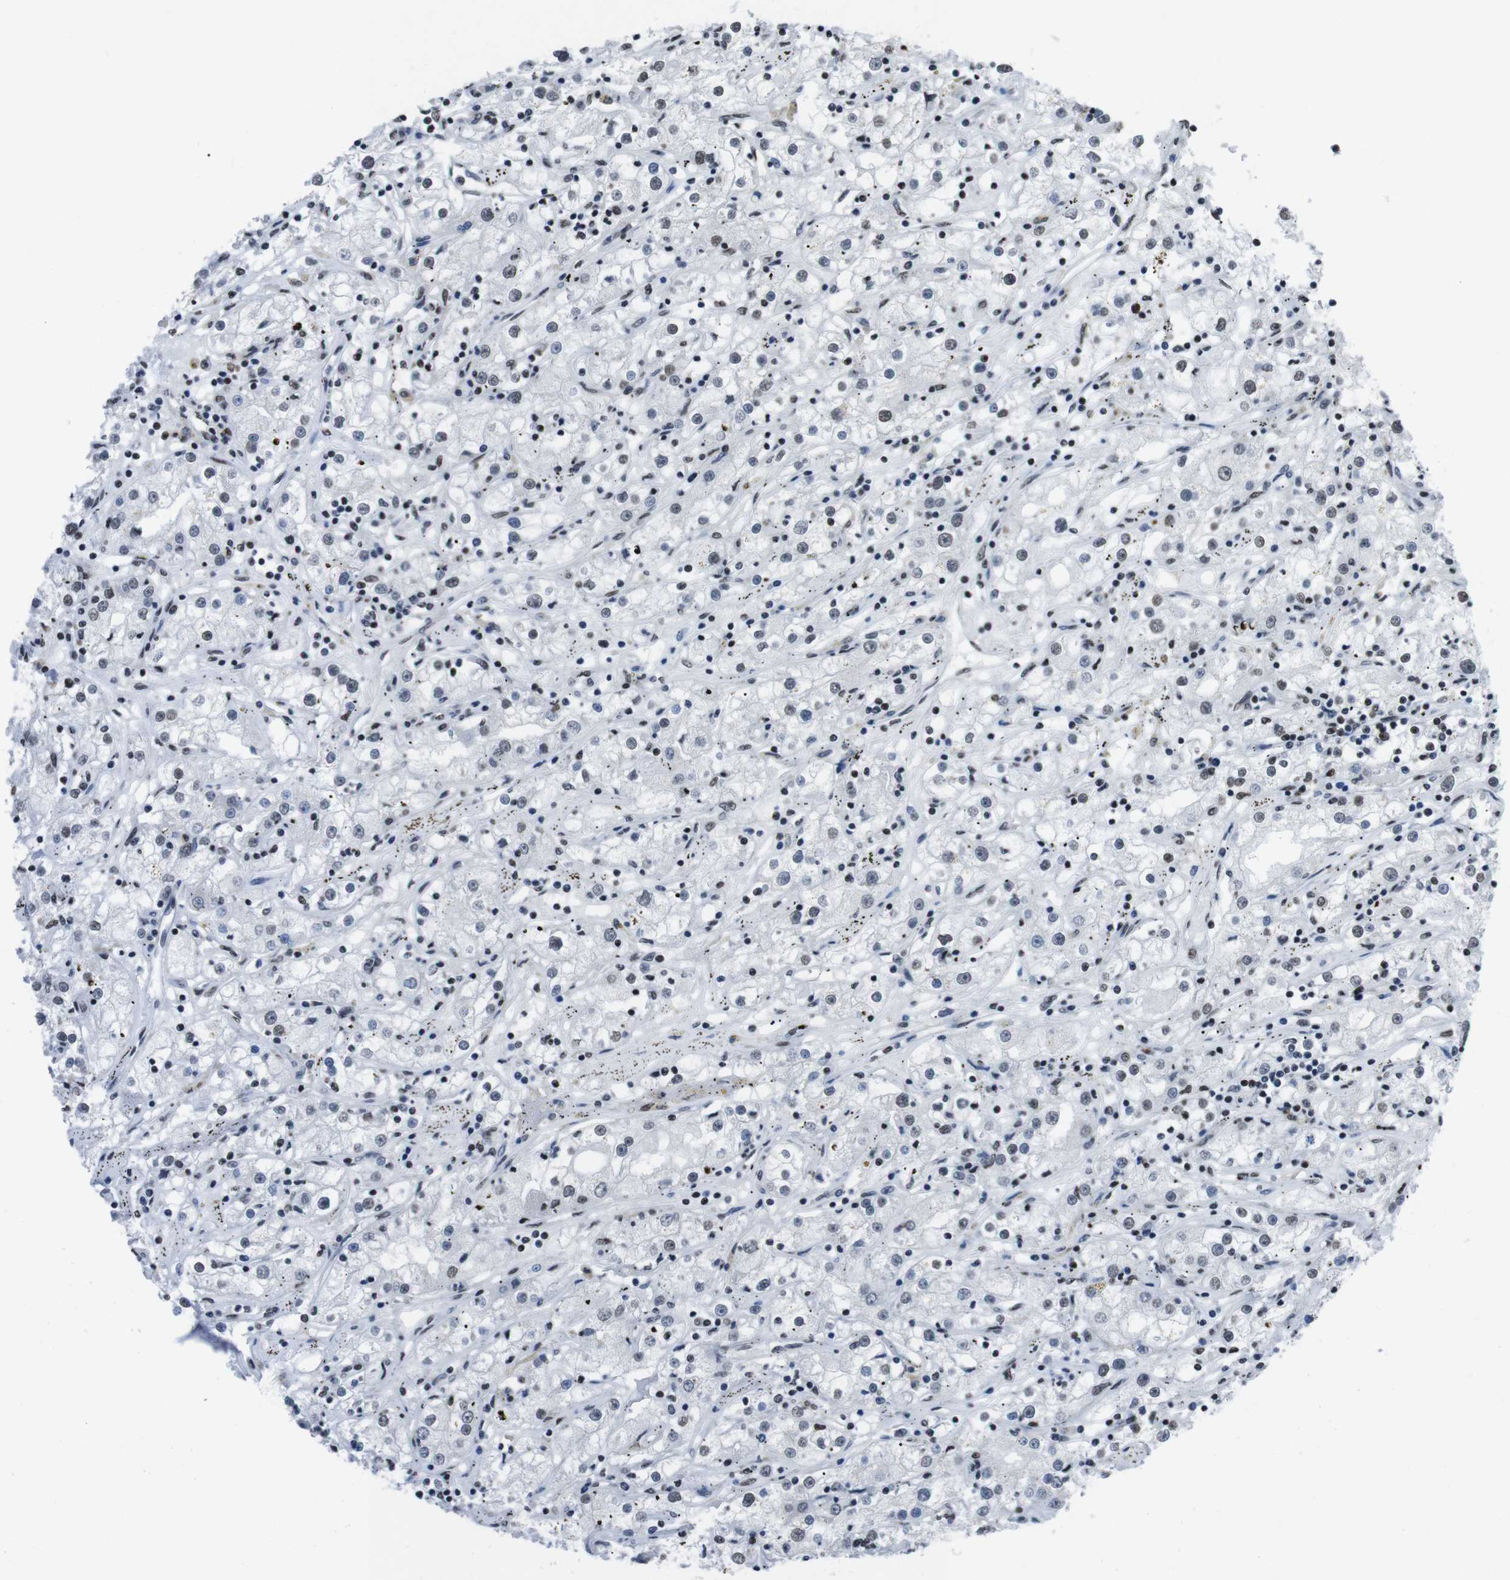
{"staining": {"intensity": "weak", "quantity": "<25%", "location": "nuclear"}, "tissue": "renal cancer", "cell_type": "Tumor cells", "image_type": "cancer", "snomed": [{"axis": "morphology", "description": "Adenocarcinoma, NOS"}, {"axis": "topography", "description": "Kidney"}], "caption": "Renal cancer was stained to show a protein in brown. There is no significant expression in tumor cells.", "gene": "PIP4P2", "patient": {"sex": "male", "age": 56}}